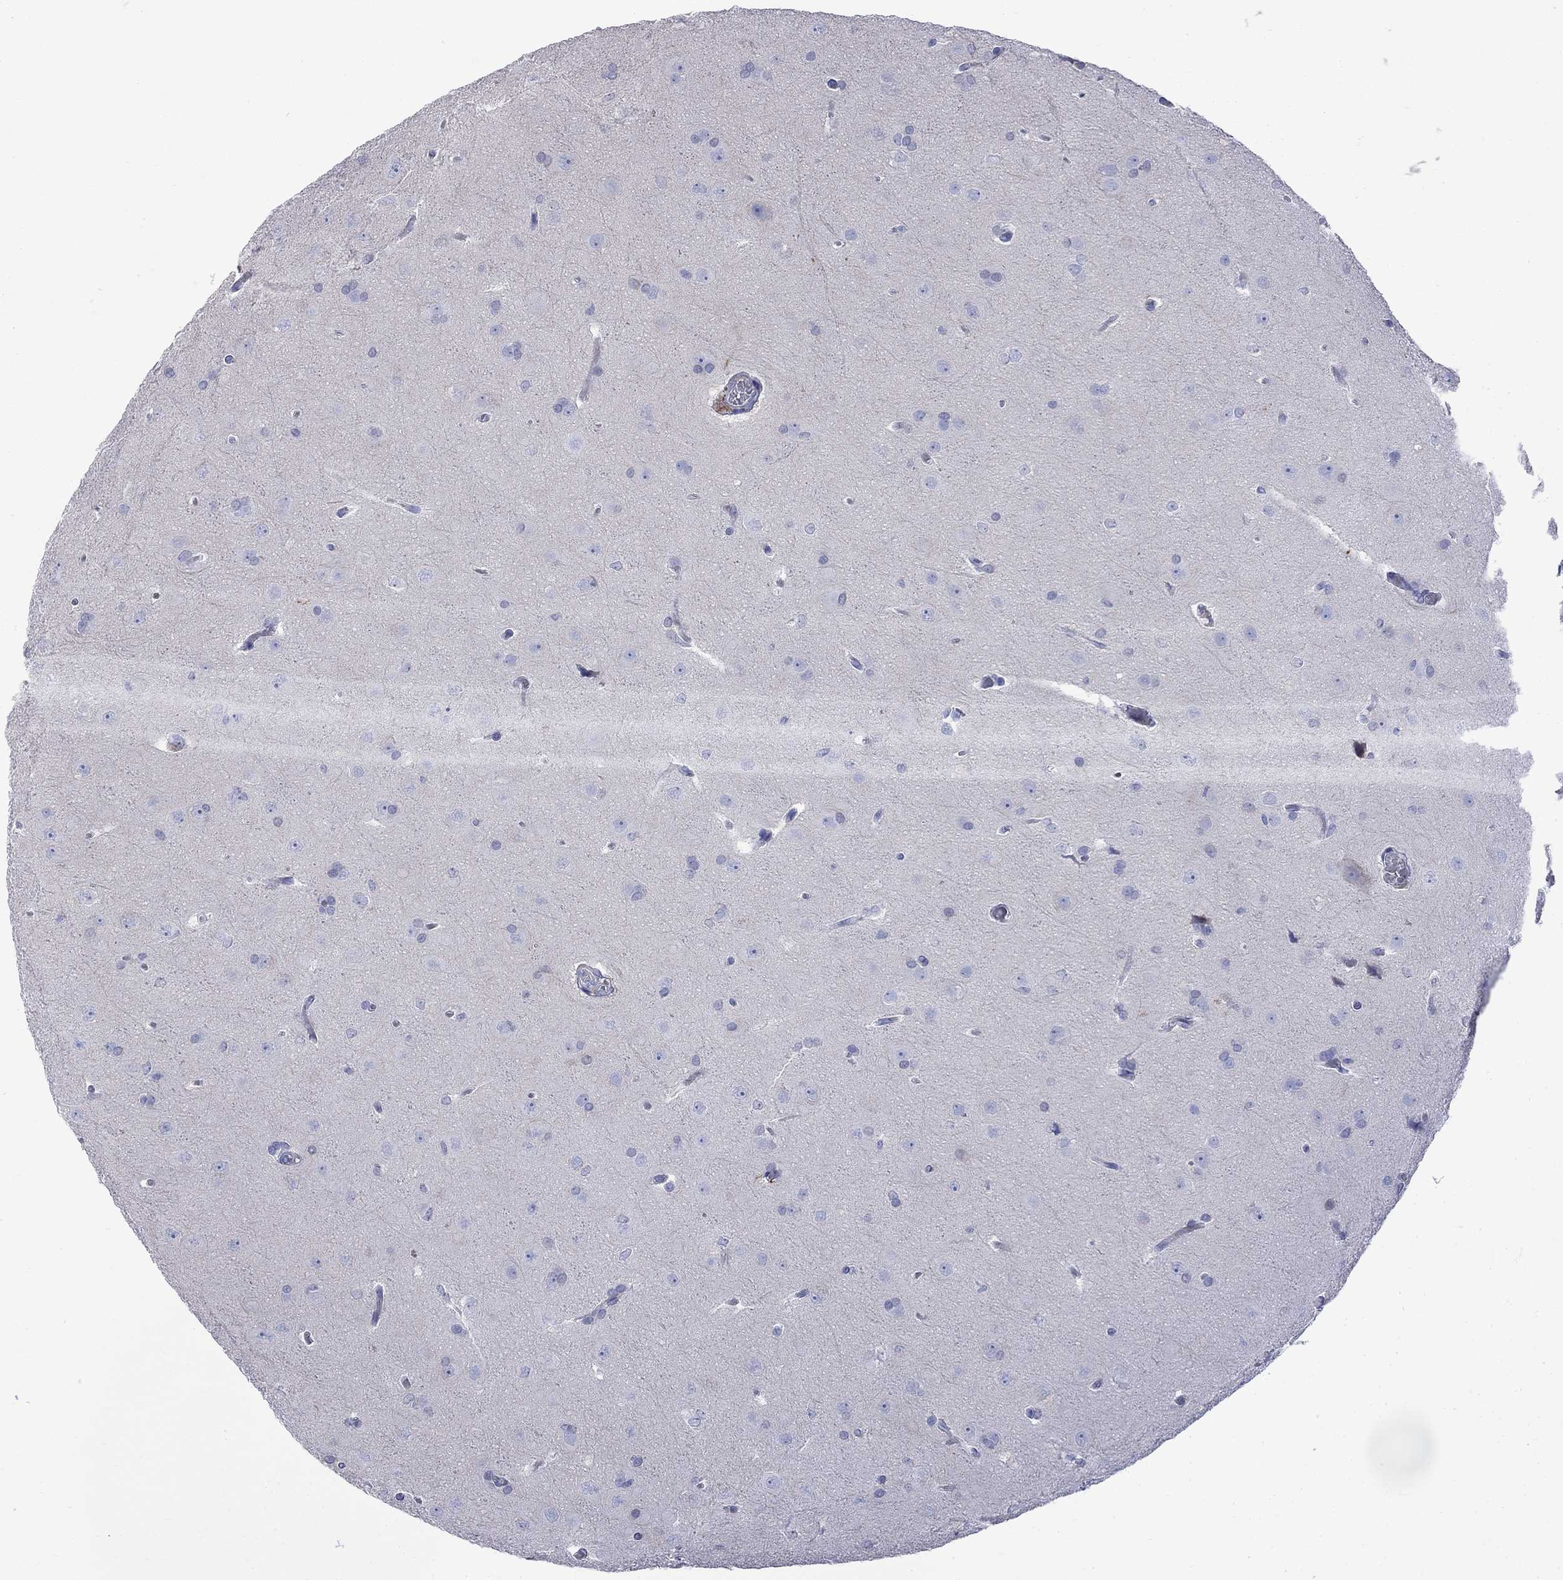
{"staining": {"intensity": "negative", "quantity": "none", "location": "none"}, "tissue": "glioma", "cell_type": "Tumor cells", "image_type": "cancer", "snomed": [{"axis": "morphology", "description": "Glioma, malignant, Low grade"}, {"axis": "topography", "description": "Brain"}], "caption": "Immunohistochemical staining of human malignant glioma (low-grade) shows no significant positivity in tumor cells. The staining was performed using DAB to visualize the protein expression in brown, while the nuclei were stained in blue with hematoxylin (Magnification: 20x).", "gene": "S100A3", "patient": {"sex": "female", "age": 32}}